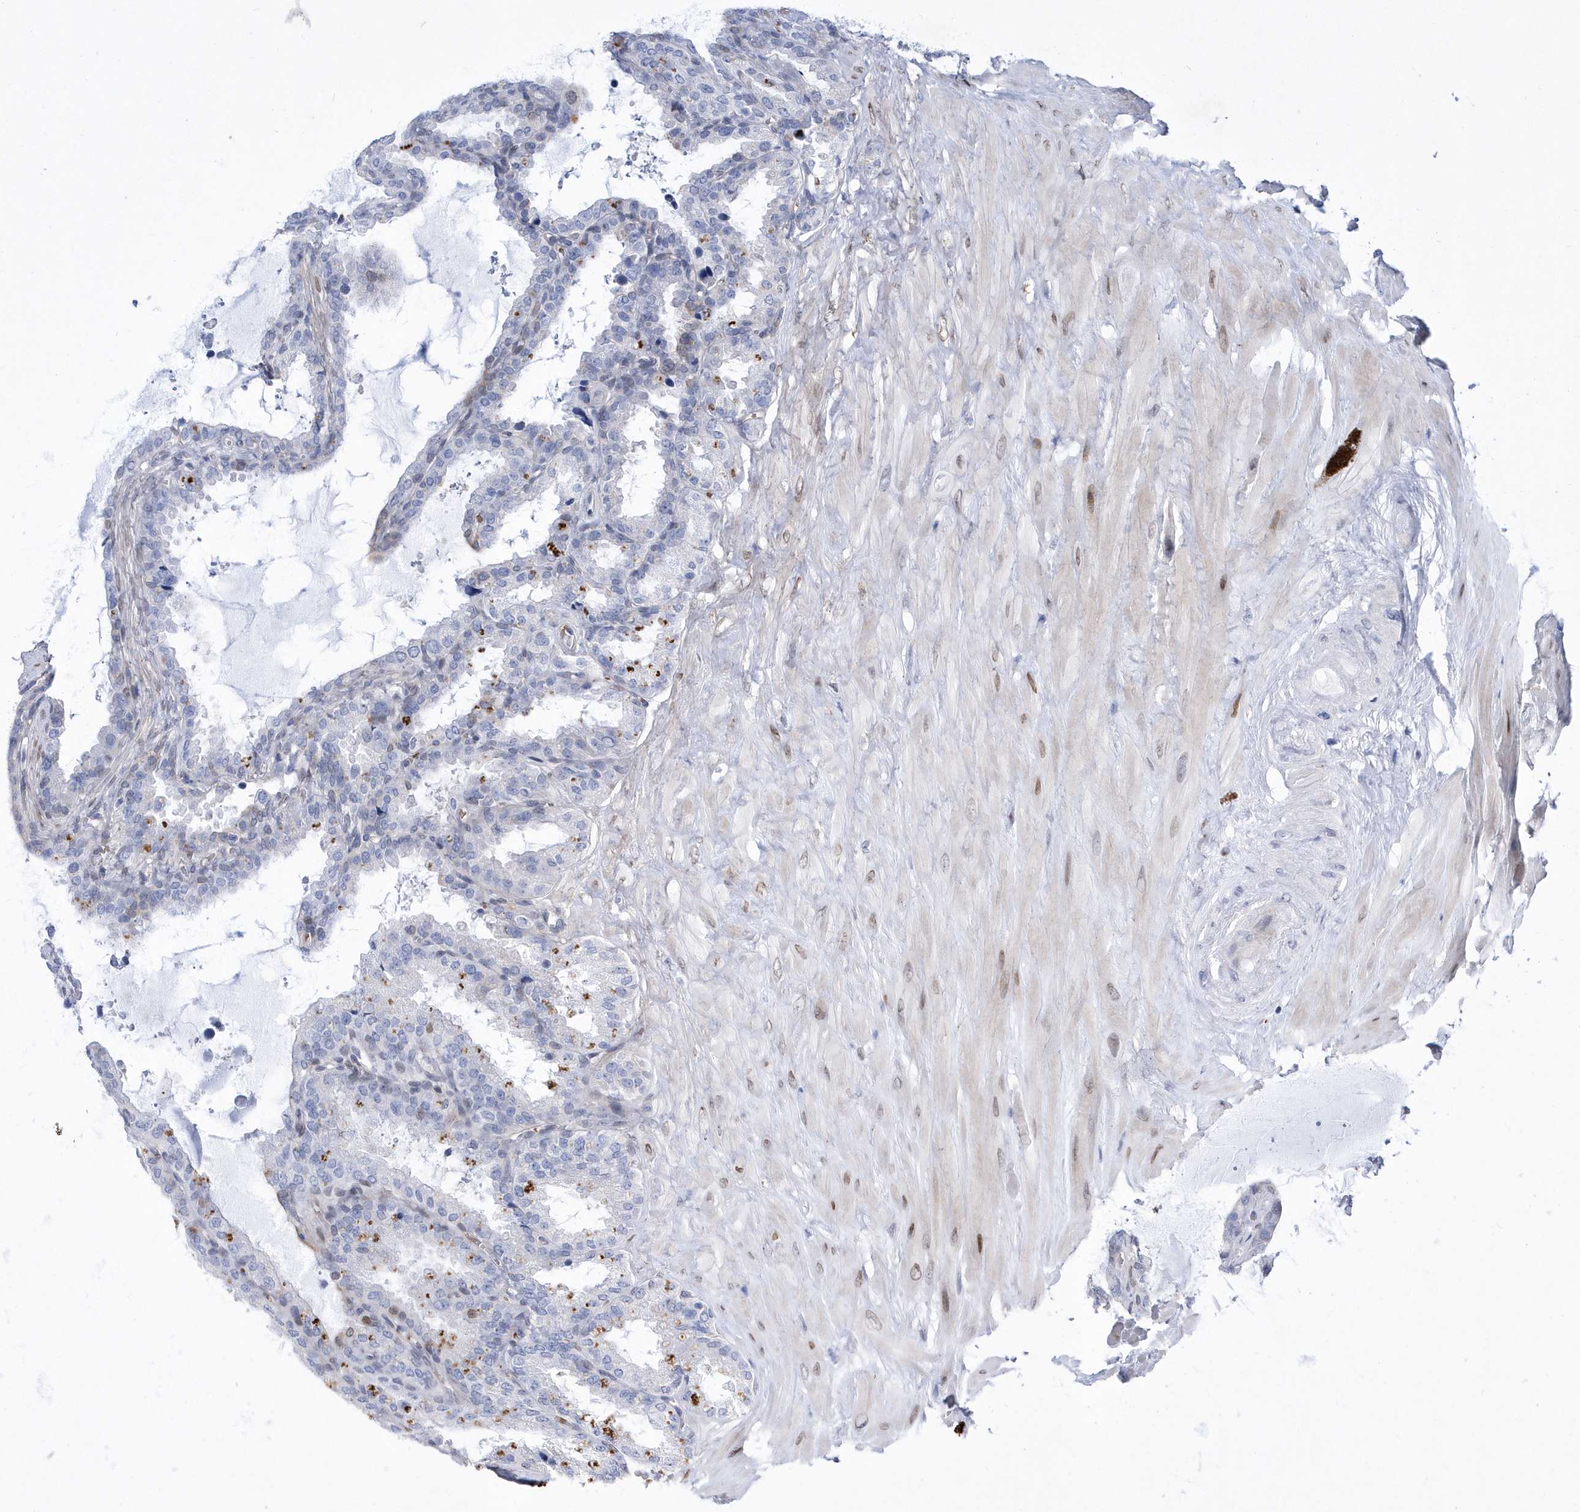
{"staining": {"intensity": "negative", "quantity": "none", "location": "none"}, "tissue": "seminal vesicle", "cell_type": "Glandular cells", "image_type": "normal", "snomed": [{"axis": "morphology", "description": "Normal tissue, NOS"}, {"axis": "topography", "description": "Seminal veicle"}], "caption": "Immunohistochemistry (IHC) micrograph of normal human seminal vesicle stained for a protein (brown), which shows no expression in glandular cells. Brightfield microscopy of IHC stained with DAB (brown) and hematoxylin (blue), captured at high magnification.", "gene": "ZNF875", "patient": {"sex": "male", "age": 46}}